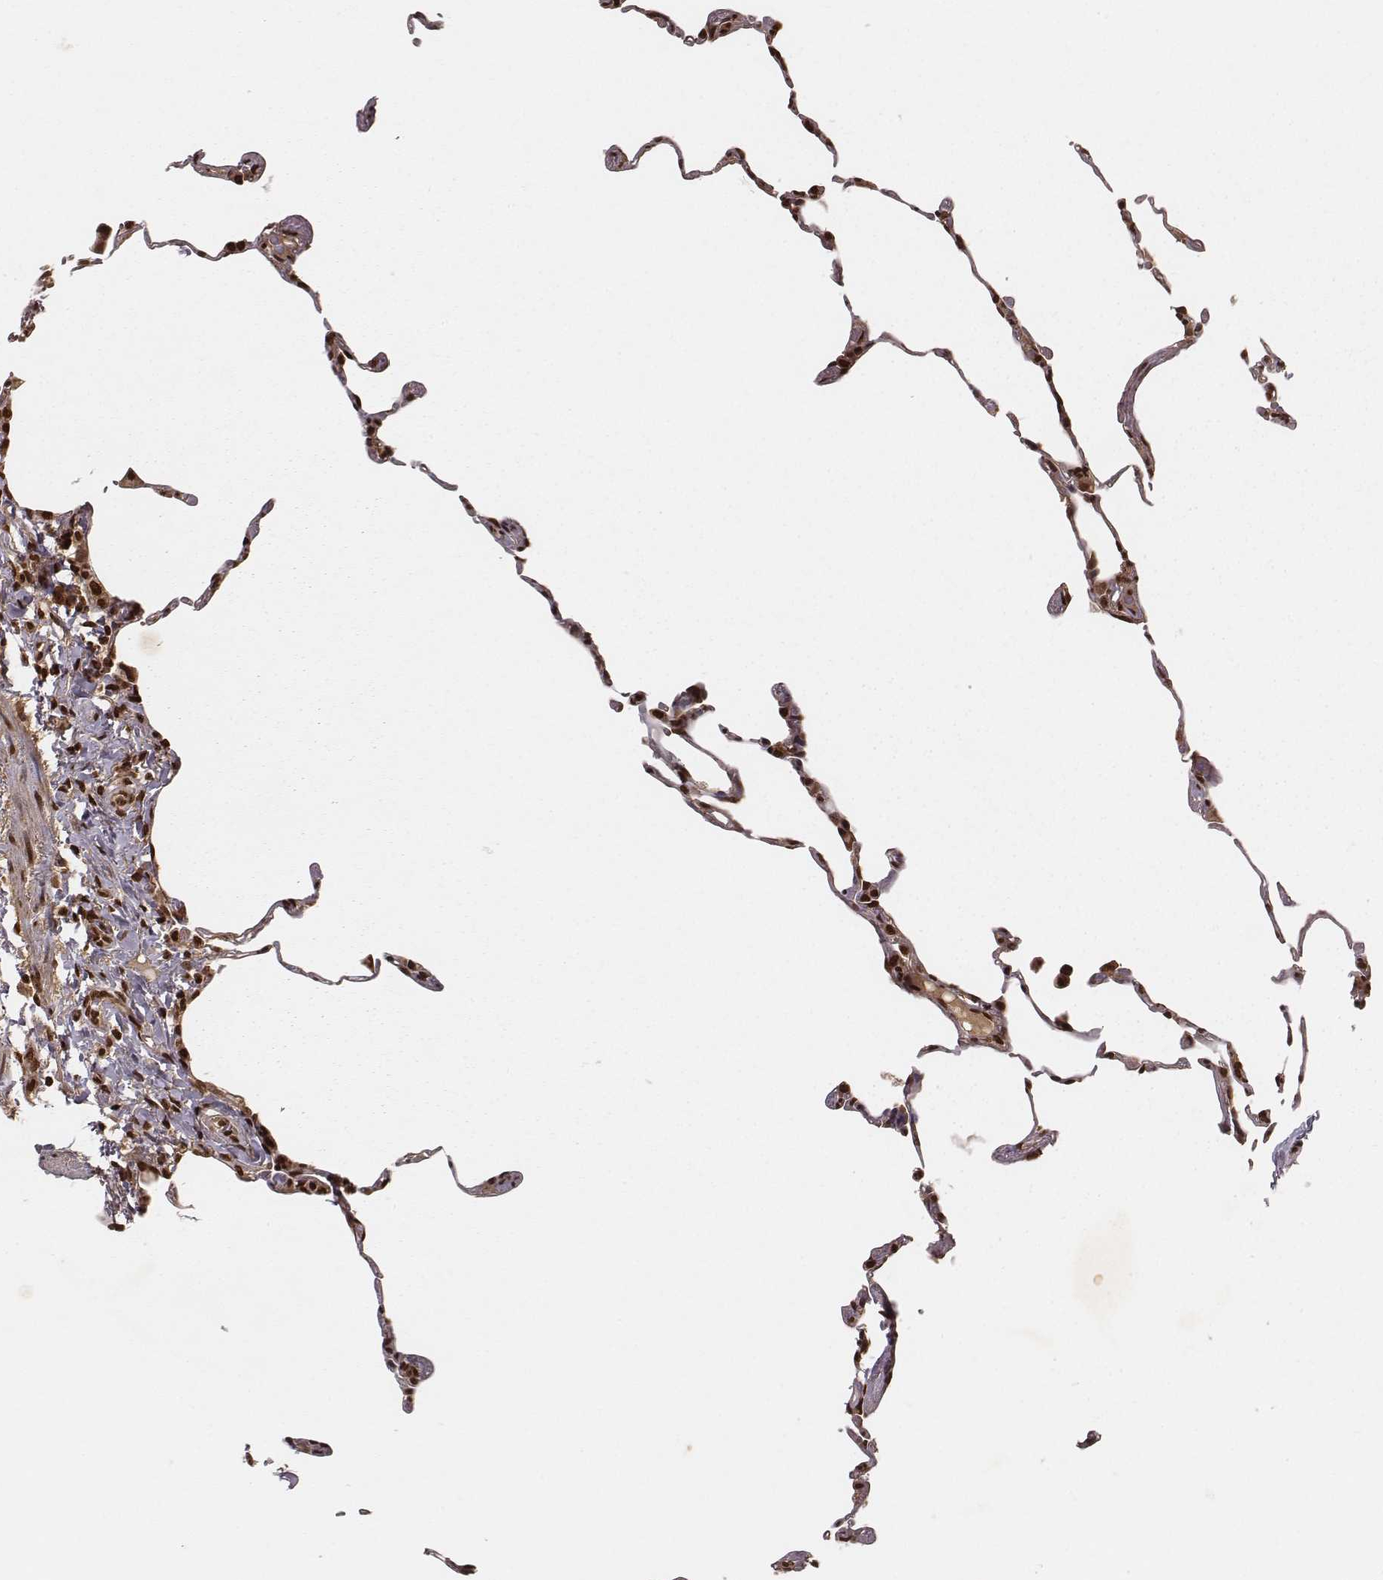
{"staining": {"intensity": "strong", "quantity": ">75%", "location": "cytoplasmic/membranous,nuclear"}, "tissue": "lung", "cell_type": "Alveolar cells", "image_type": "normal", "snomed": [{"axis": "morphology", "description": "Normal tissue, NOS"}, {"axis": "topography", "description": "Lung"}], "caption": "Benign lung demonstrates strong cytoplasmic/membranous,nuclear expression in approximately >75% of alveolar cells, visualized by immunohistochemistry.", "gene": "NFX1", "patient": {"sex": "female", "age": 57}}